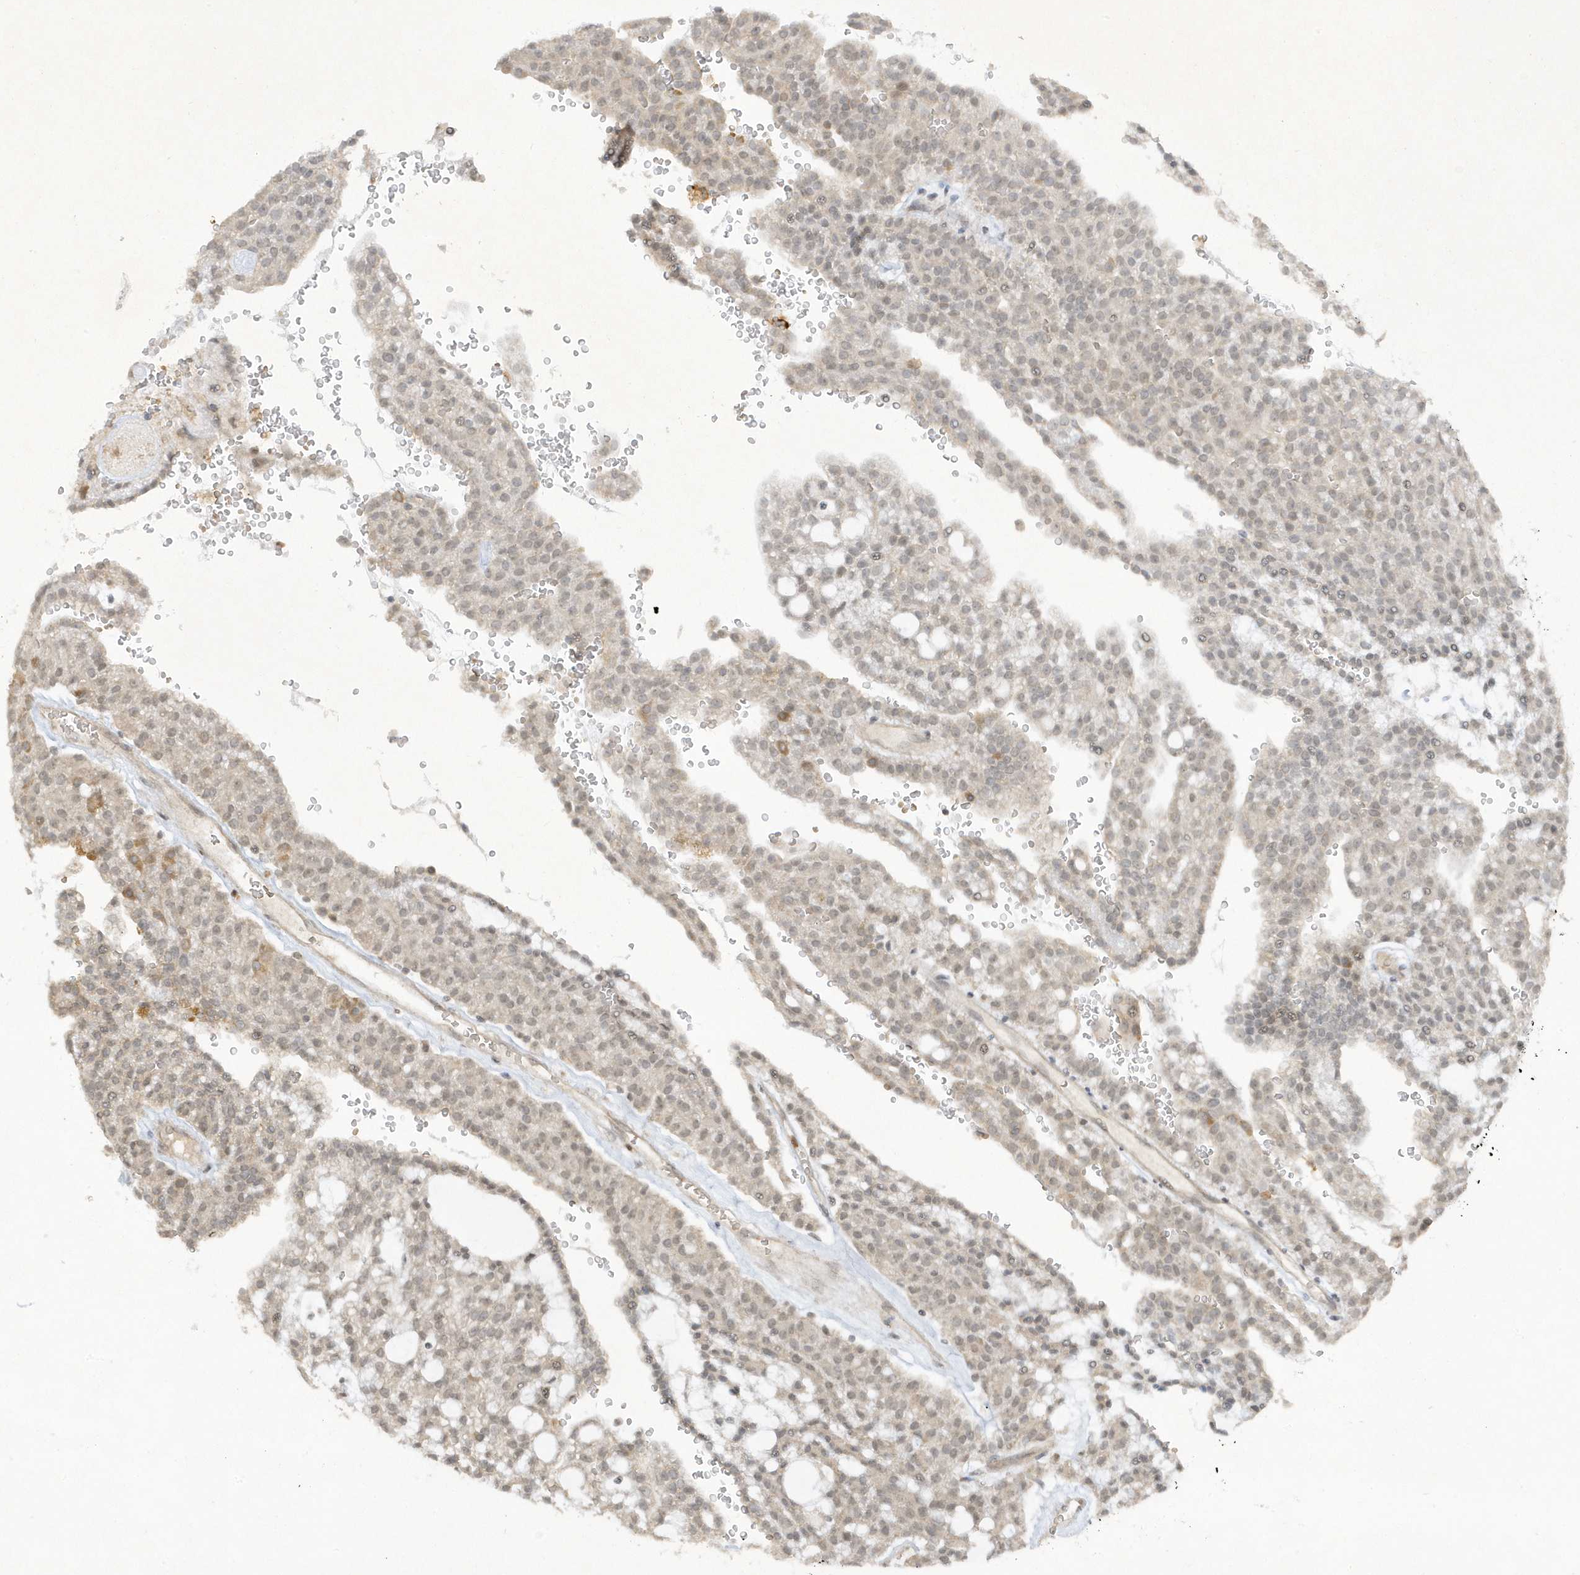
{"staining": {"intensity": "negative", "quantity": "none", "location": "none"}, "tissue": "renal cancer", "cell_type": "Tumor cells", "image_type": "cancer", "snomed": [{"axis": "morphology", "description": "Adenocarcinoma, NOS"}, {"axis": "topography", "description": "Kidney"}], "caption": "Renal cancer (adenocarcinoma) was stained to show a protein in brown. There is no significant staining in tumor cells. Nuclei are stained in blue.", "gene": "ZNF213", "patient": {"sex": "male", "age": 63}}